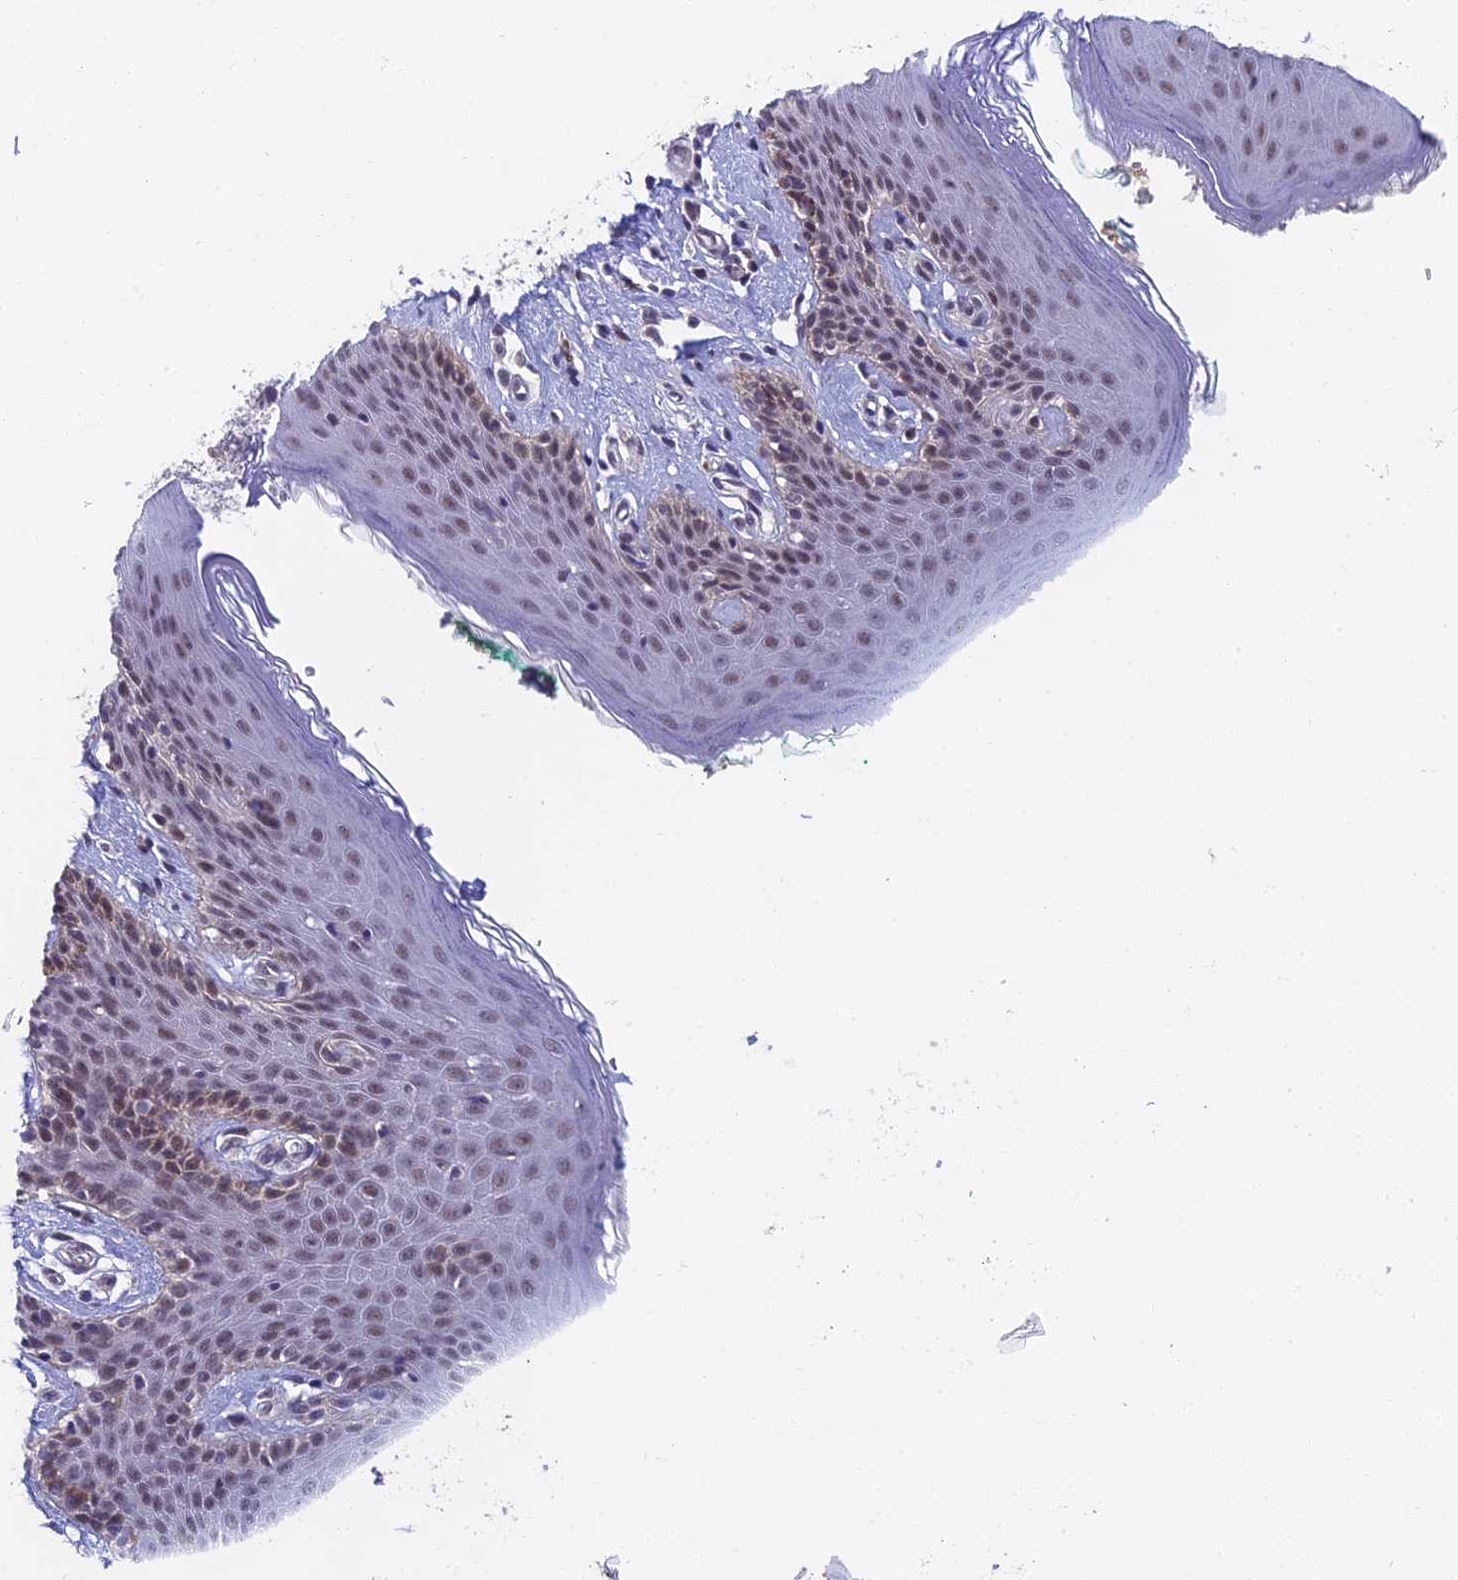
{"staining": {"intensity": "weak", "quantity": "<25%", "location": "nuclear"}, "tissue": "skin", "cell_type": "Epidermal cells", "image_type": "normal", "snomed": [{"axis": "morphology", "description": "Normal tissue, NOS"}, {"axis": "topography", "description": "Vulva"}], "caption": "Immunohistochemistry micrograph of unremarkable skin stained for a protein (brown), which reveals no expression in epidermal cells.", "gene": "NSMCE1", "patient": {"sex": "female", "age": 66}}